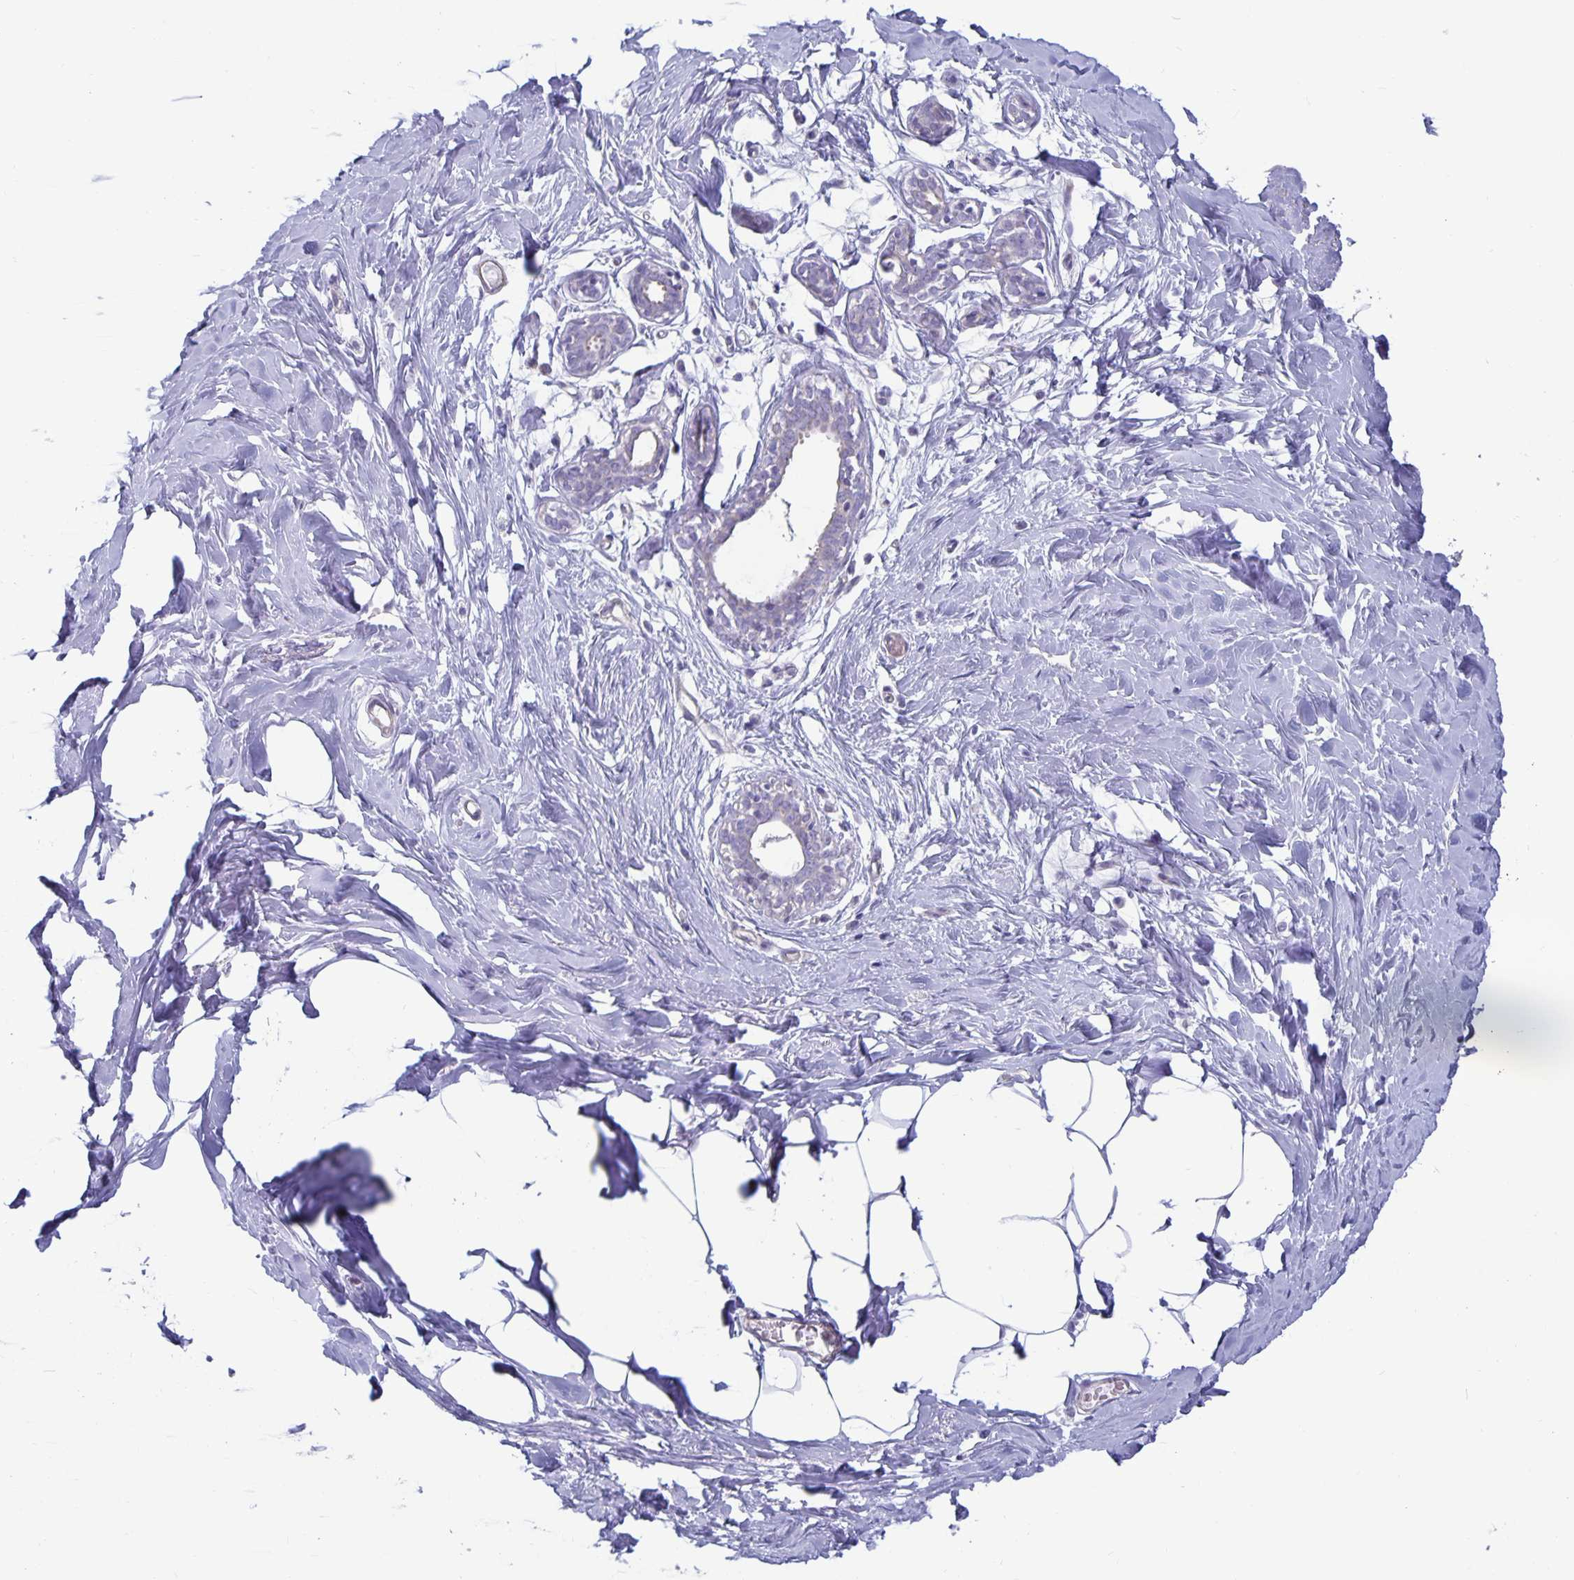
{"staining": {"intensity": "negative", "quantity": "none", "location": "none"}, "tissue": "breast", "cell_type": "Adipocytes", "image_type": "normal", "snomed": [{"axis": "morphology", "description": "Normal tissue, NOS"}, {"axis": "topography", "description": "Breast"}], "caption": "A high-resolution image shows IHC staining of benign breast, which reveals no significant staining in adipocytes.", "gene": "PLCB3", "patient": {"sex": "female", "age": 27}}